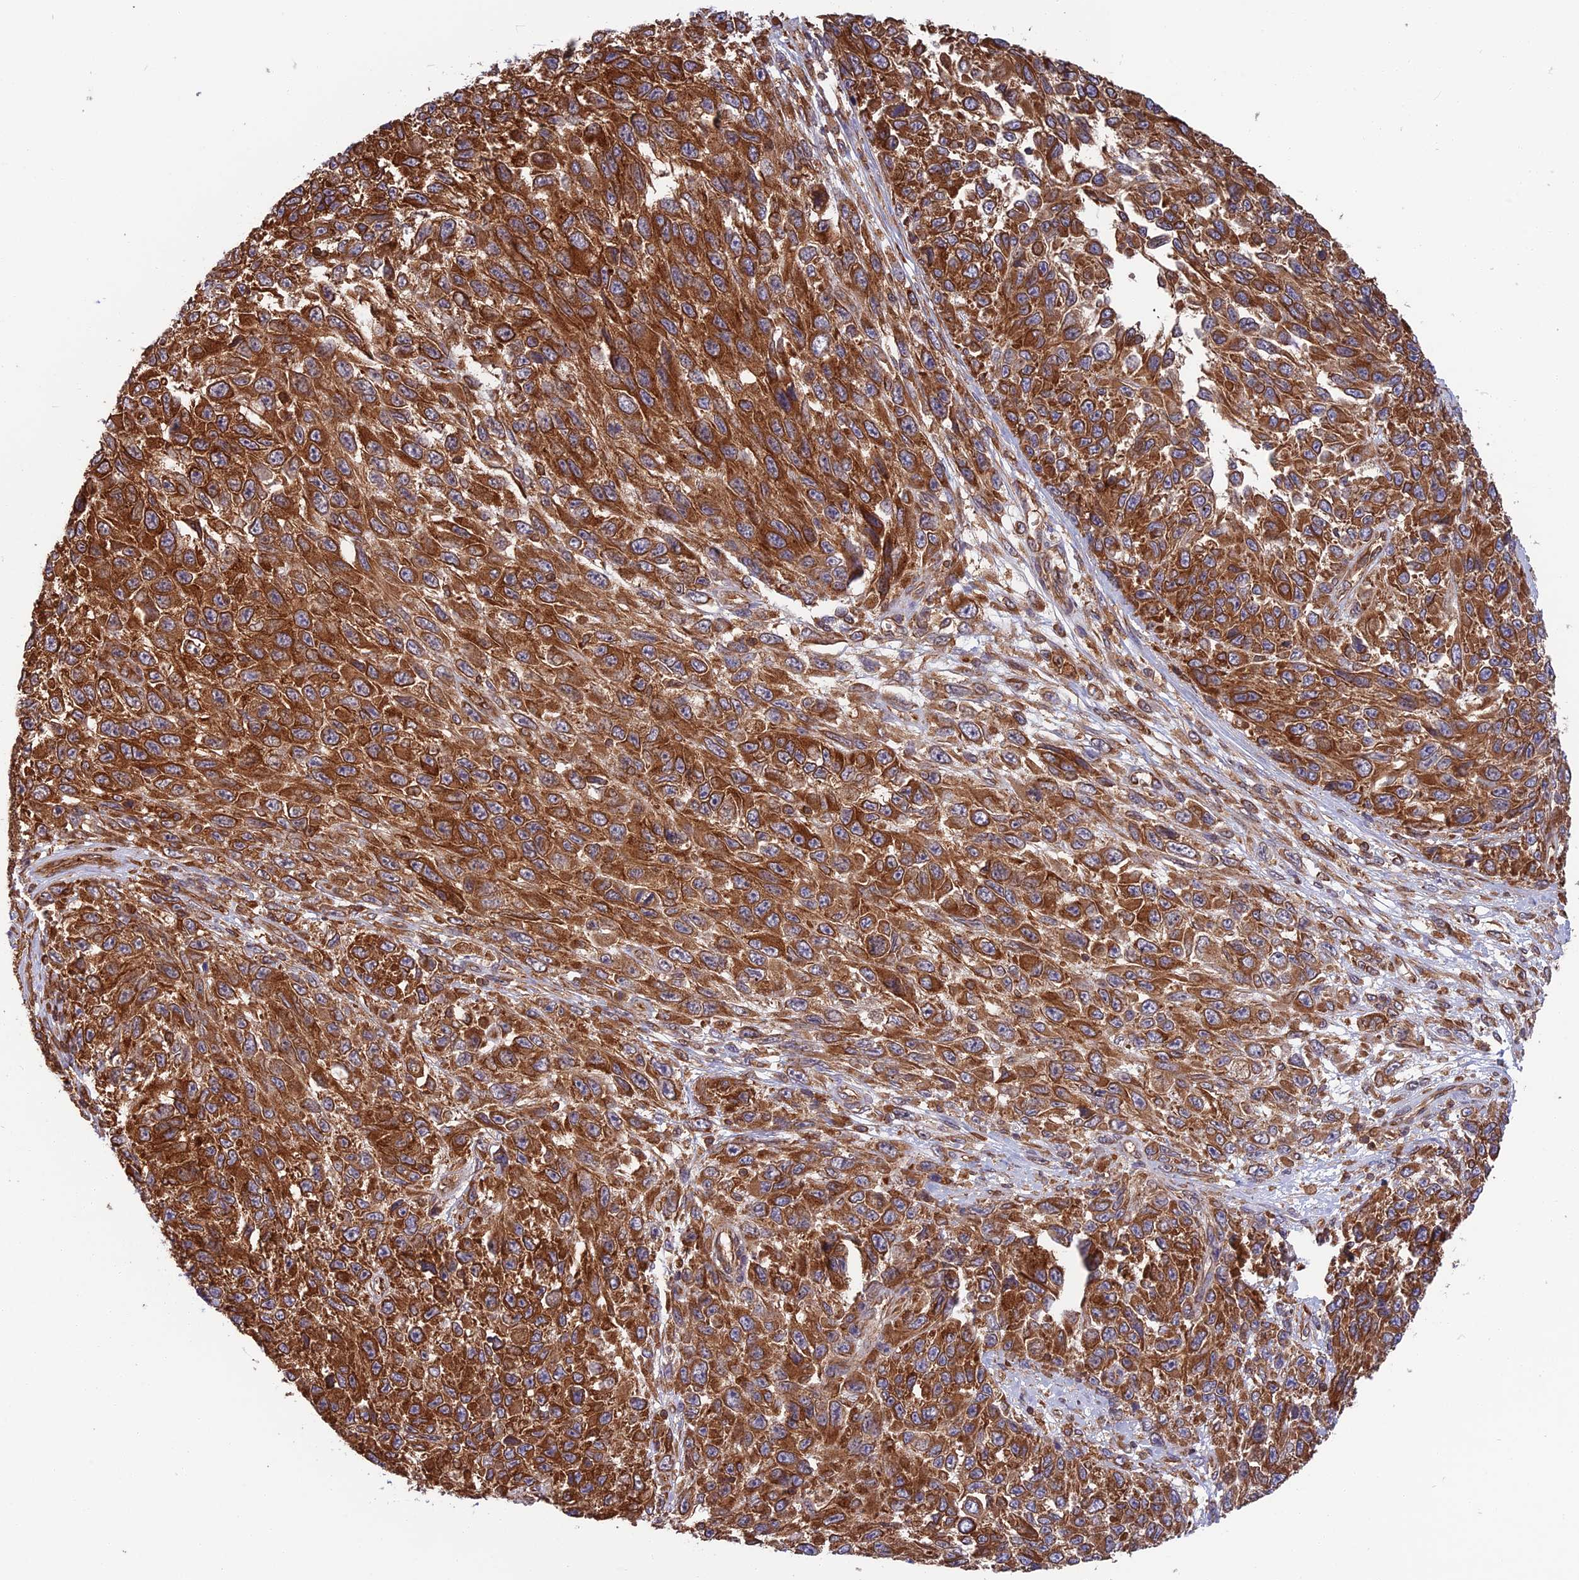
{"staining": {"intensity": "strong", "quantity": ">75%", "location": "cytoplasmic/membranous"}, "tissue": "melanoma", "cell_type": "Tumor cells", "image_type": "cancer", "snomed": [{"axis": "morphology", "description": "Normal tissue, NOS"}, {"axis": "morphology", "description": "Malignant melanoma, NOS"}, {"axis": "topography", "description": "Skin"}], "caption": "Melanoma was stained to show a protein in brown. There is high levels of strong cytoplasmic/membranous expression in approximately >75% of tumor cells.", "gene": "WDR1", "patient": {"sex": "female", "age": 96}}